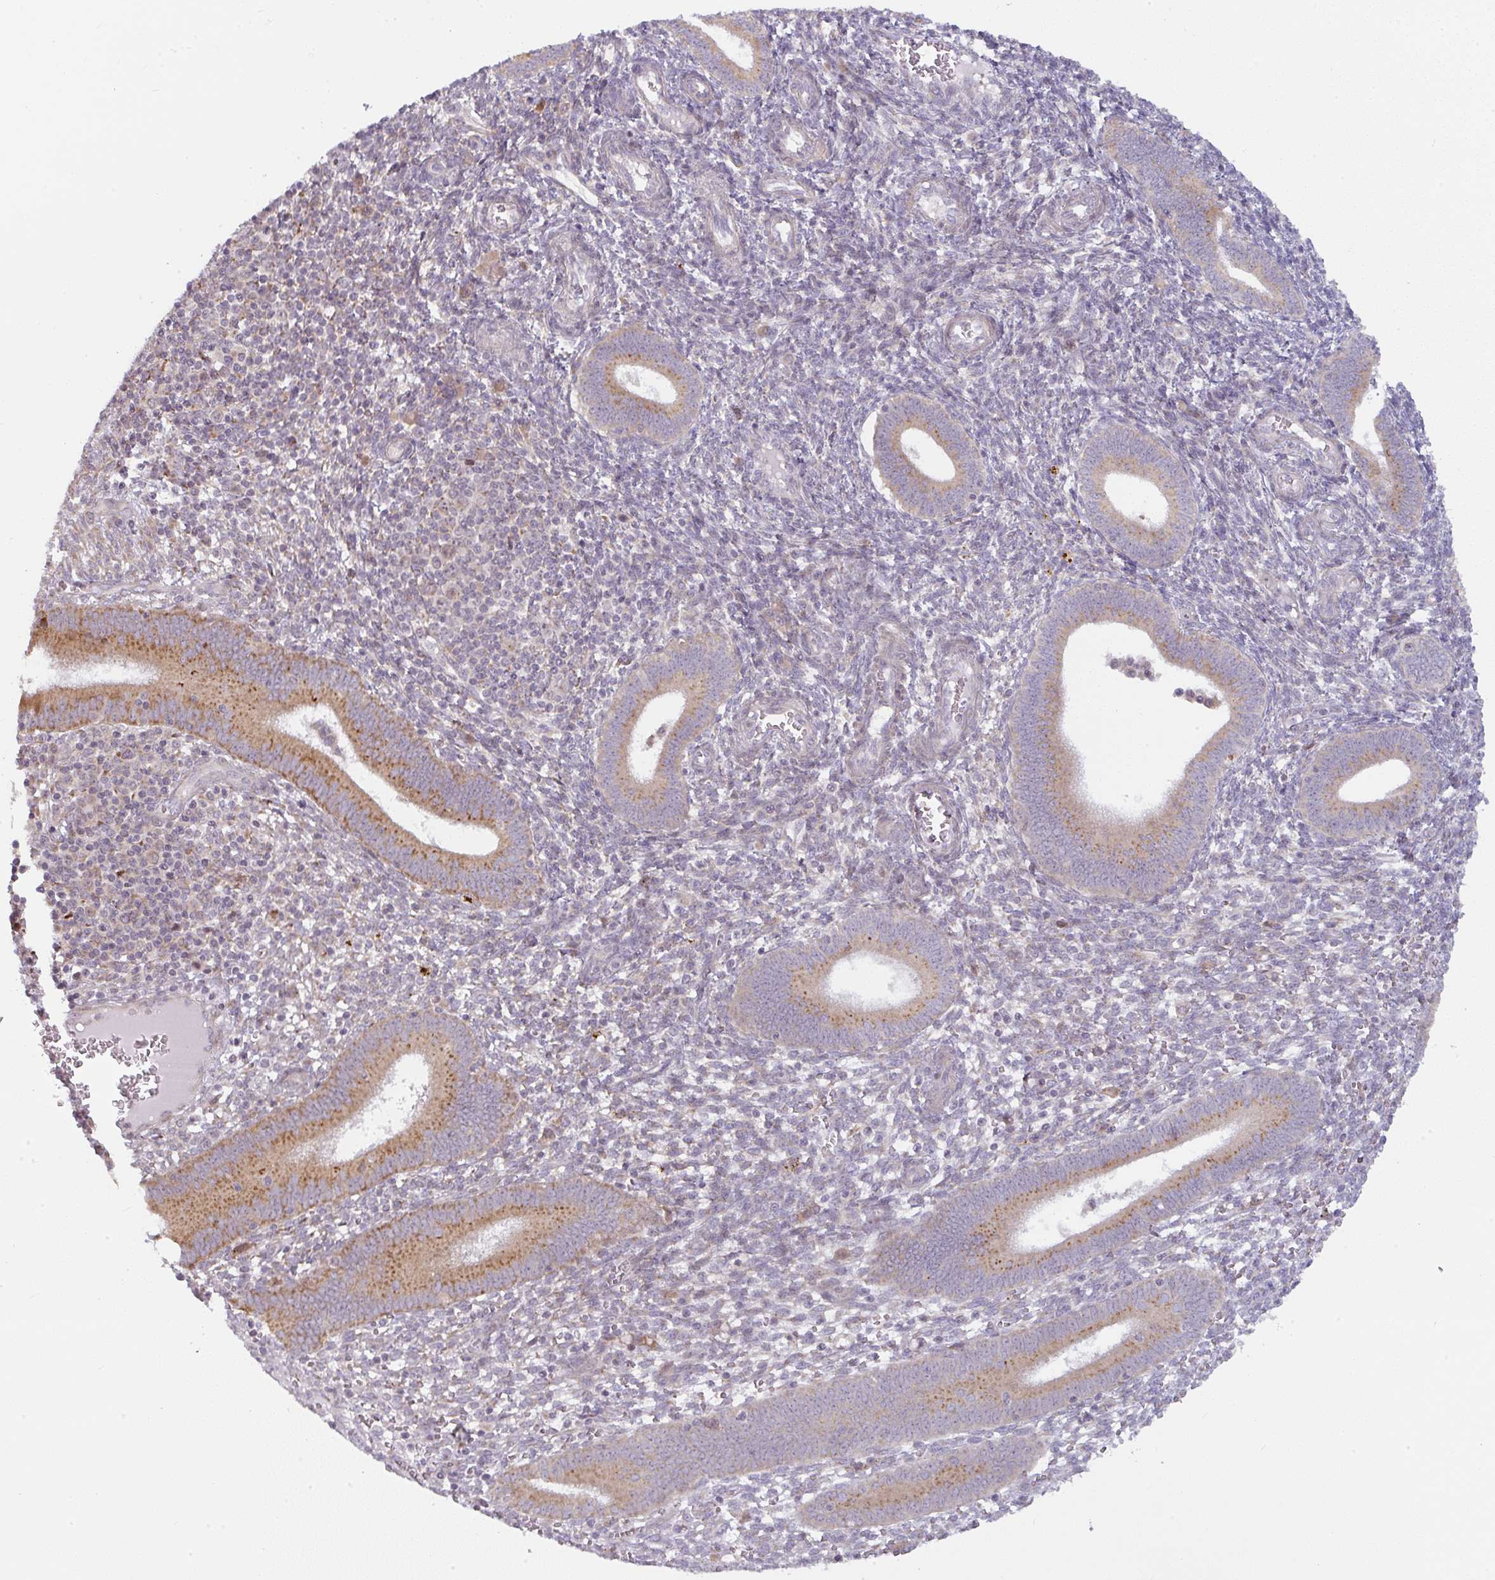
{"staining": {"intensity": "moderate", "quantity": "<25%", "location": "cytoplasmic/membranous"}, "tissue": "endometrium", "cell_type": "Cells in endometrial stroma", "image_type": "normal", "snomed": [{"axis": "morphology", "description": "Normal tissue, NOS"}, {"axis": "topography", "description": "Endometrium"}], "caption": "Immunohistochemistry (IHC) (DAB) staining of benign endometrium shows moderate cytoplasmic/membranous protein expression in approximately <25% of cells in endometrial stroma.", "gene": "MOB1A", "patient": {"sex": "female", "age": 41}}